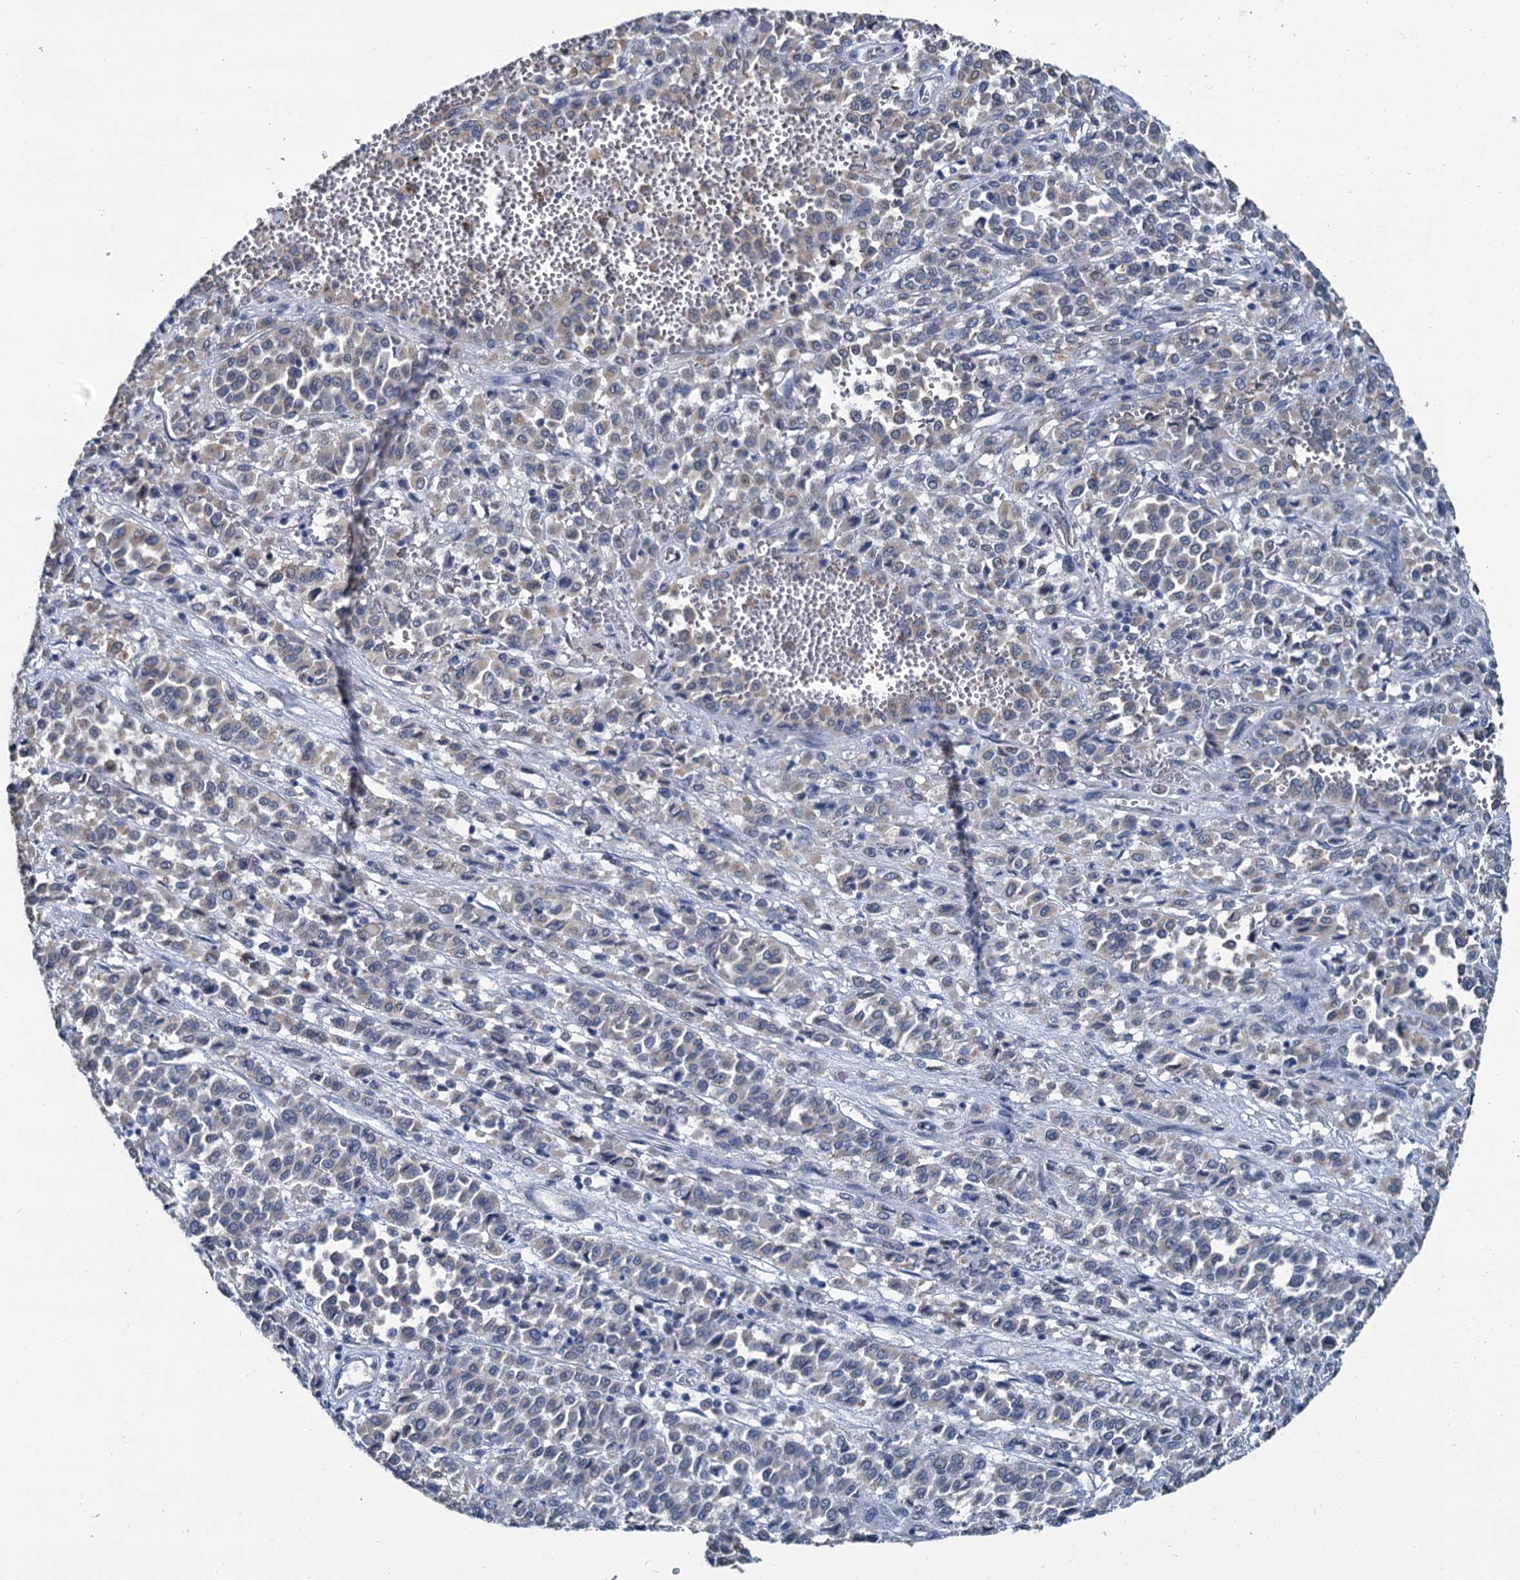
{"staining": {"intensity": "weak", "quantity": "<25%", "location": "cytoplasmic/membranous"}, "tissue": "melanoma", "cell_type": "Tumor cells", "image_type": "cancer", "snomed": [{"axis": "morphology", "description": "Malignant melanoma, Metastatic site"}, {"axis": "topography", "description": "Pancreas"}], "caption": "A high-resolution photomicrograph shows immunohistochemistry staining of malignant melanoma (metastatic site), which displays no significant expression in tumor cells. The staining was performed using DAB to visualize the protein expression in brown, while the nuclei were stained in blue with hematoxylin (Magnification: 20x).", "gene": "MIOX", "patient": {"sex": "female", "age": 30}}